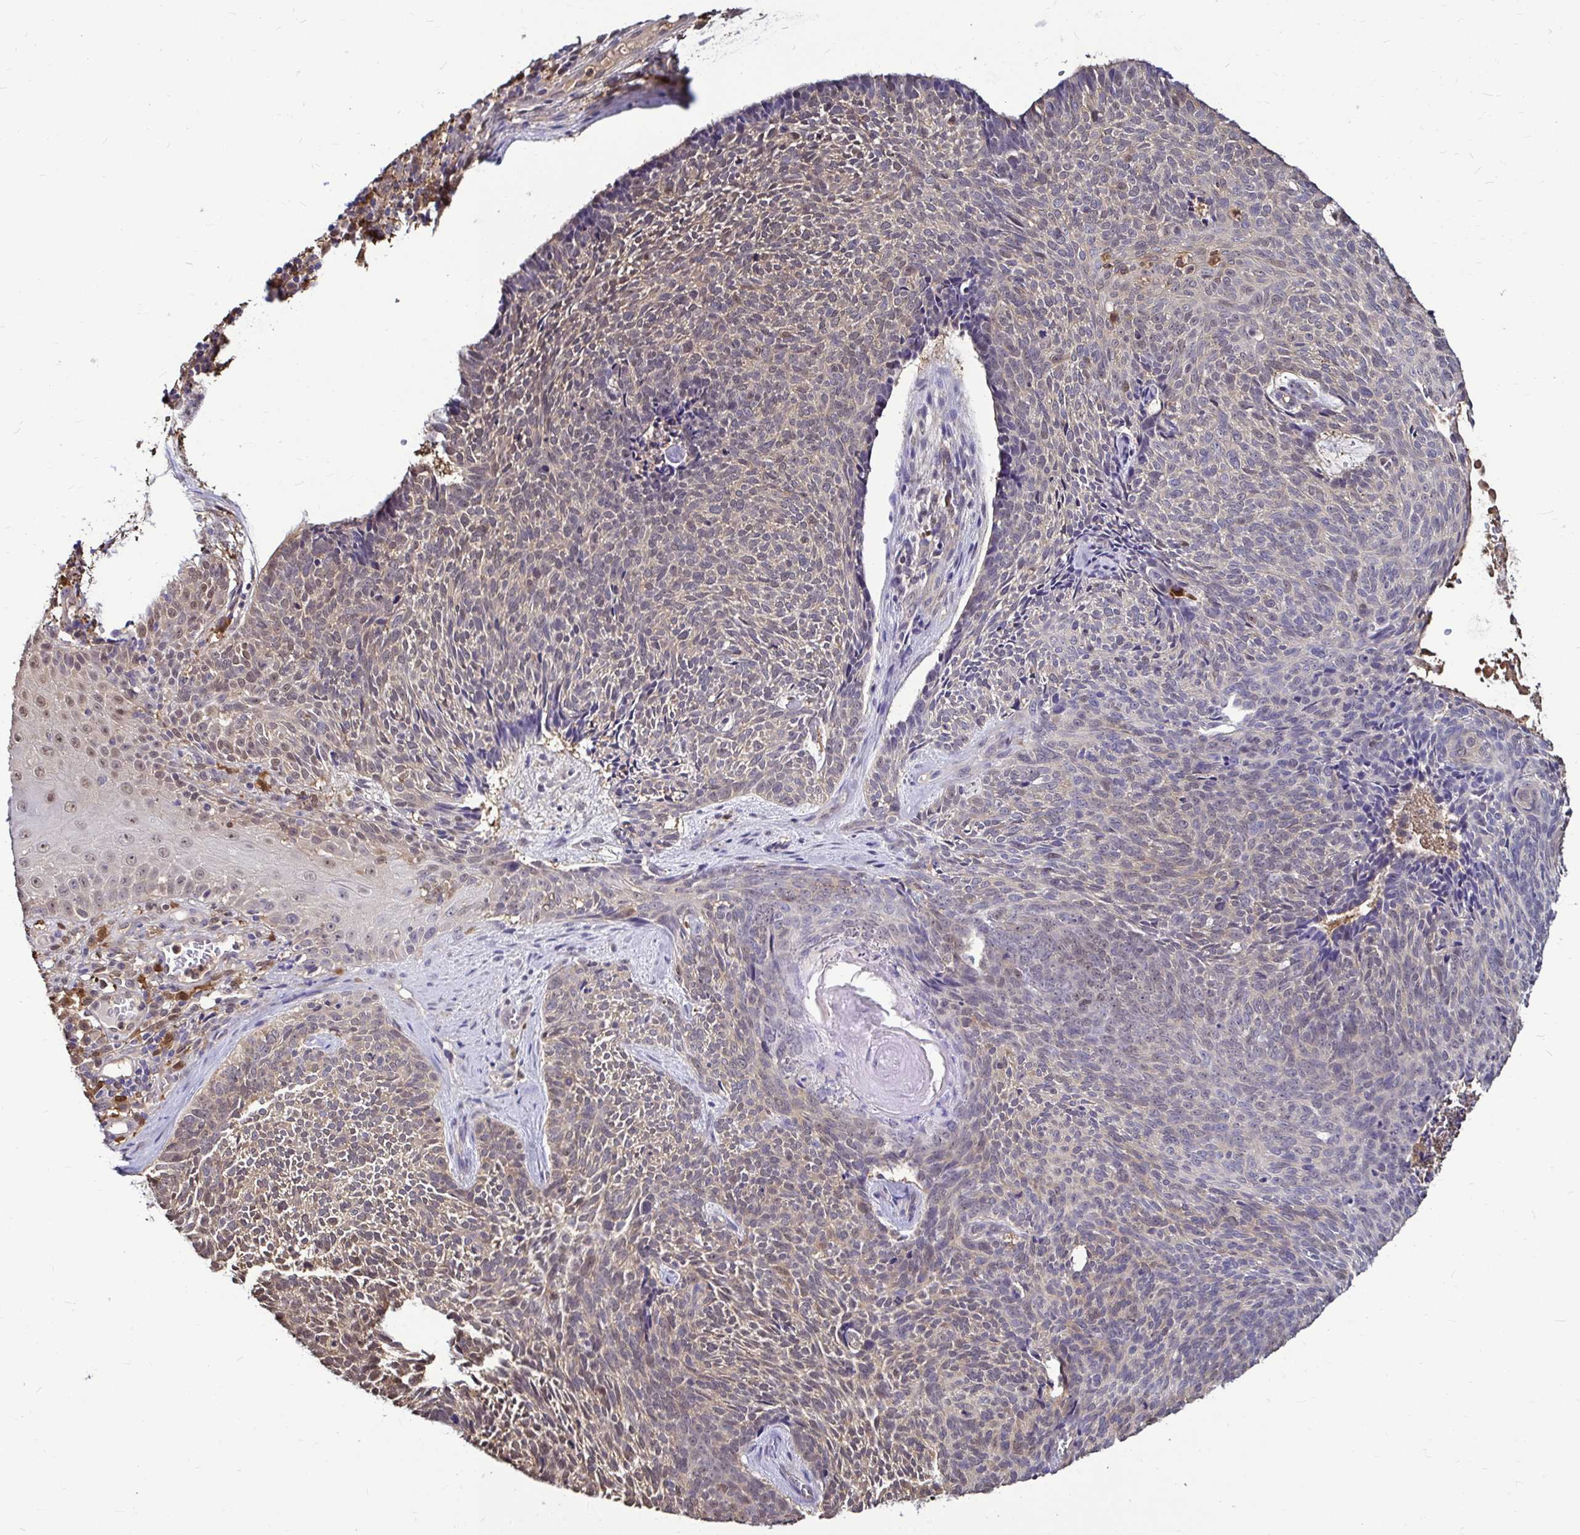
{"staining": {"intensity": "weak", "quantity": "25%-75%", "location": "cytoplasmic/membranous"}, "tissue": "skin cancer", "cell_type": "Tumor cells", "image_type": "cancer", "snomed": [{"axis": "morphology", "description": "Basal cell carcinoma"}, {"axis": "topography", "description": "Skin"}], "caption": "Brown immunohistochemical staining in basal cell carcinoma (skin) exhibits weak cytoplasmic/membranous staining in approximately 25%-75% of tumor cells.", "gene": "IDH1", "patient": {"sex": "female", "age": 80}}